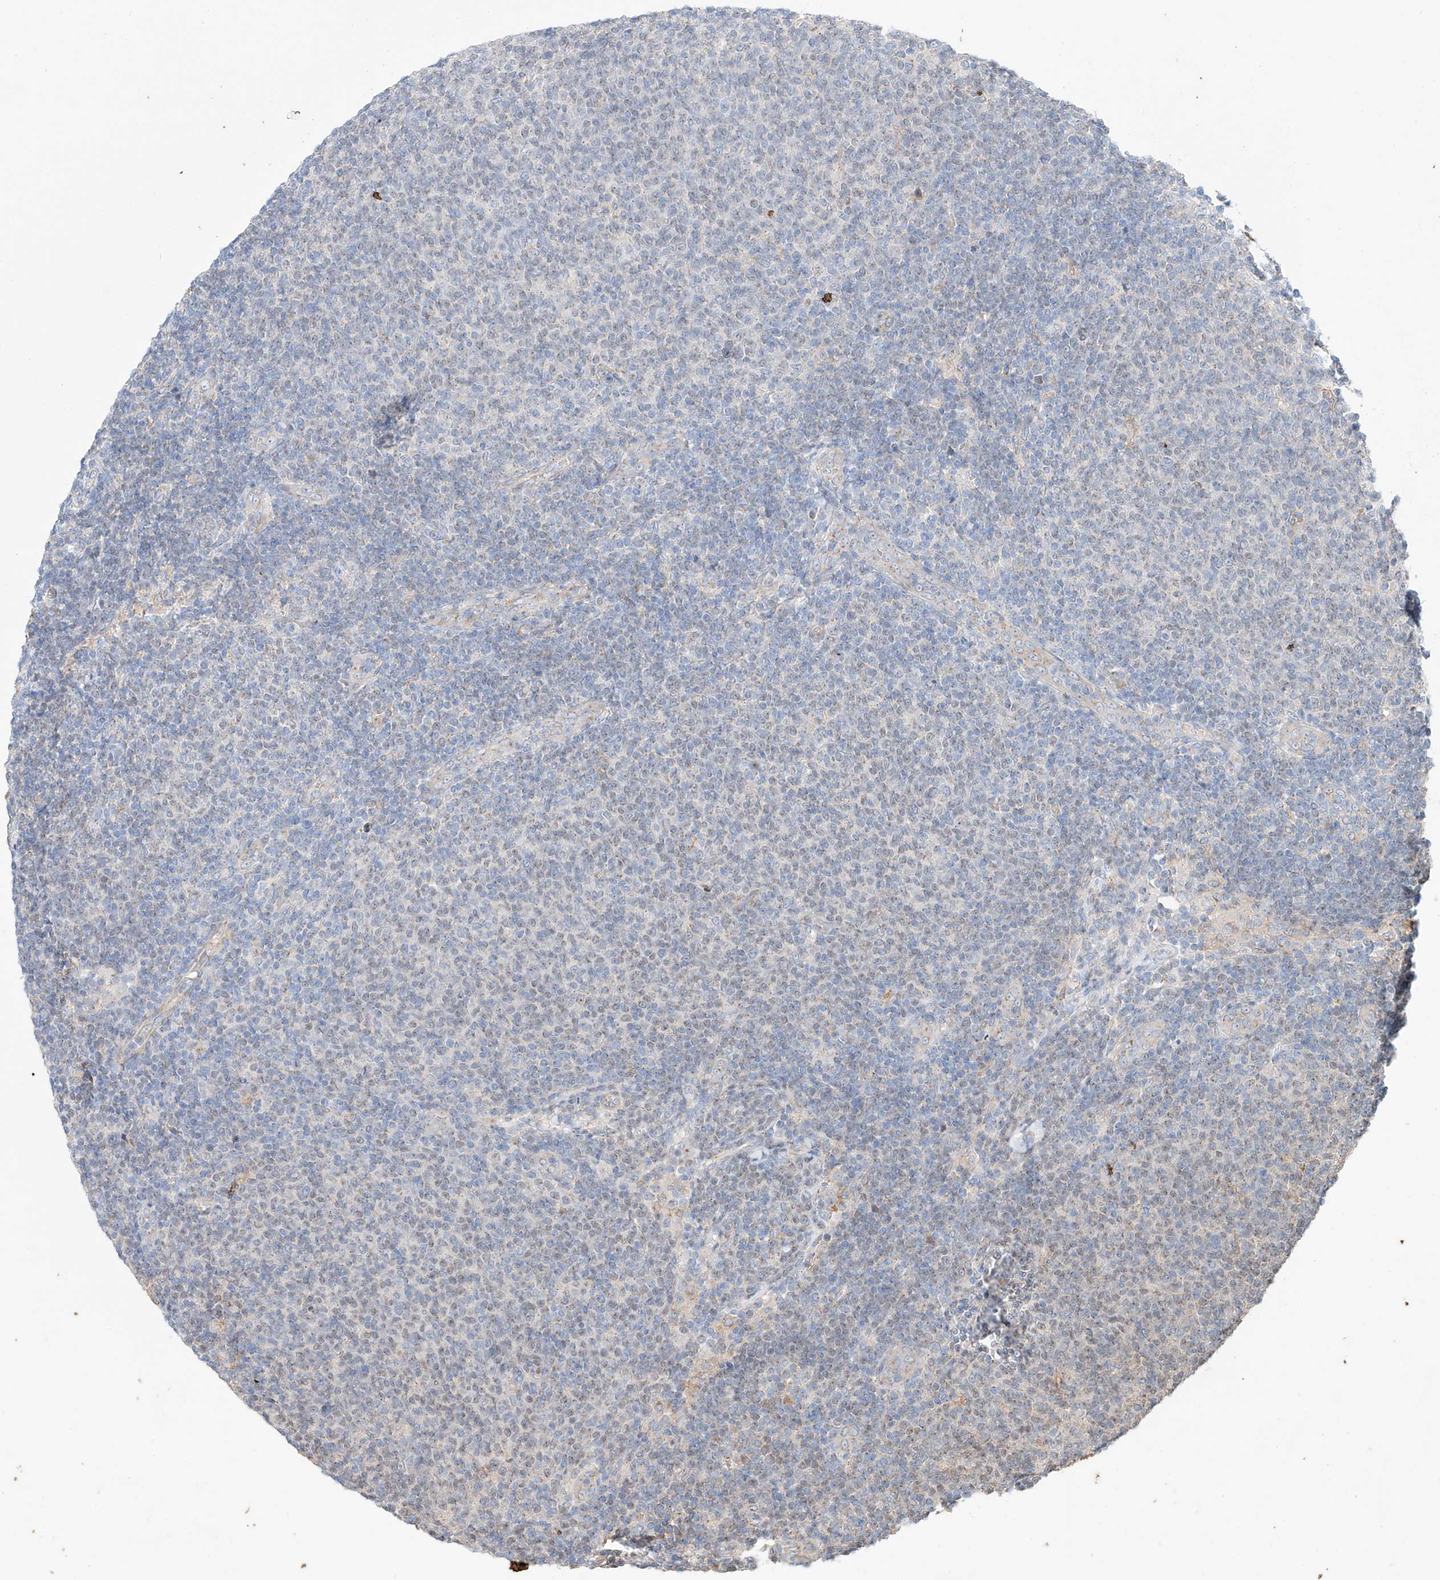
{"staining": {"intensity": "negative", "quantity": "none", "location": "none"}, "tissue": "lymphoma", "cell_type": "Tumor cells", "image_type": "cancer", "snomed": [{"axis": "morphology", "description": "Malignant lymphoma, non-Hodgkin's type, Low grade"}, {"axis": "topography", "description": "Lymph node"}], "caption": "An immunohistochemistry photomicrograph of malignant lymphoma, non-Hodgkin's type (low-grade) is shown. There is no staining in tumor cells of malignant lymphoma, non-Hodgkin's type (low-grade).", "gene": "MOSPD1", "patient": {"sex": "male", "age": 66}}